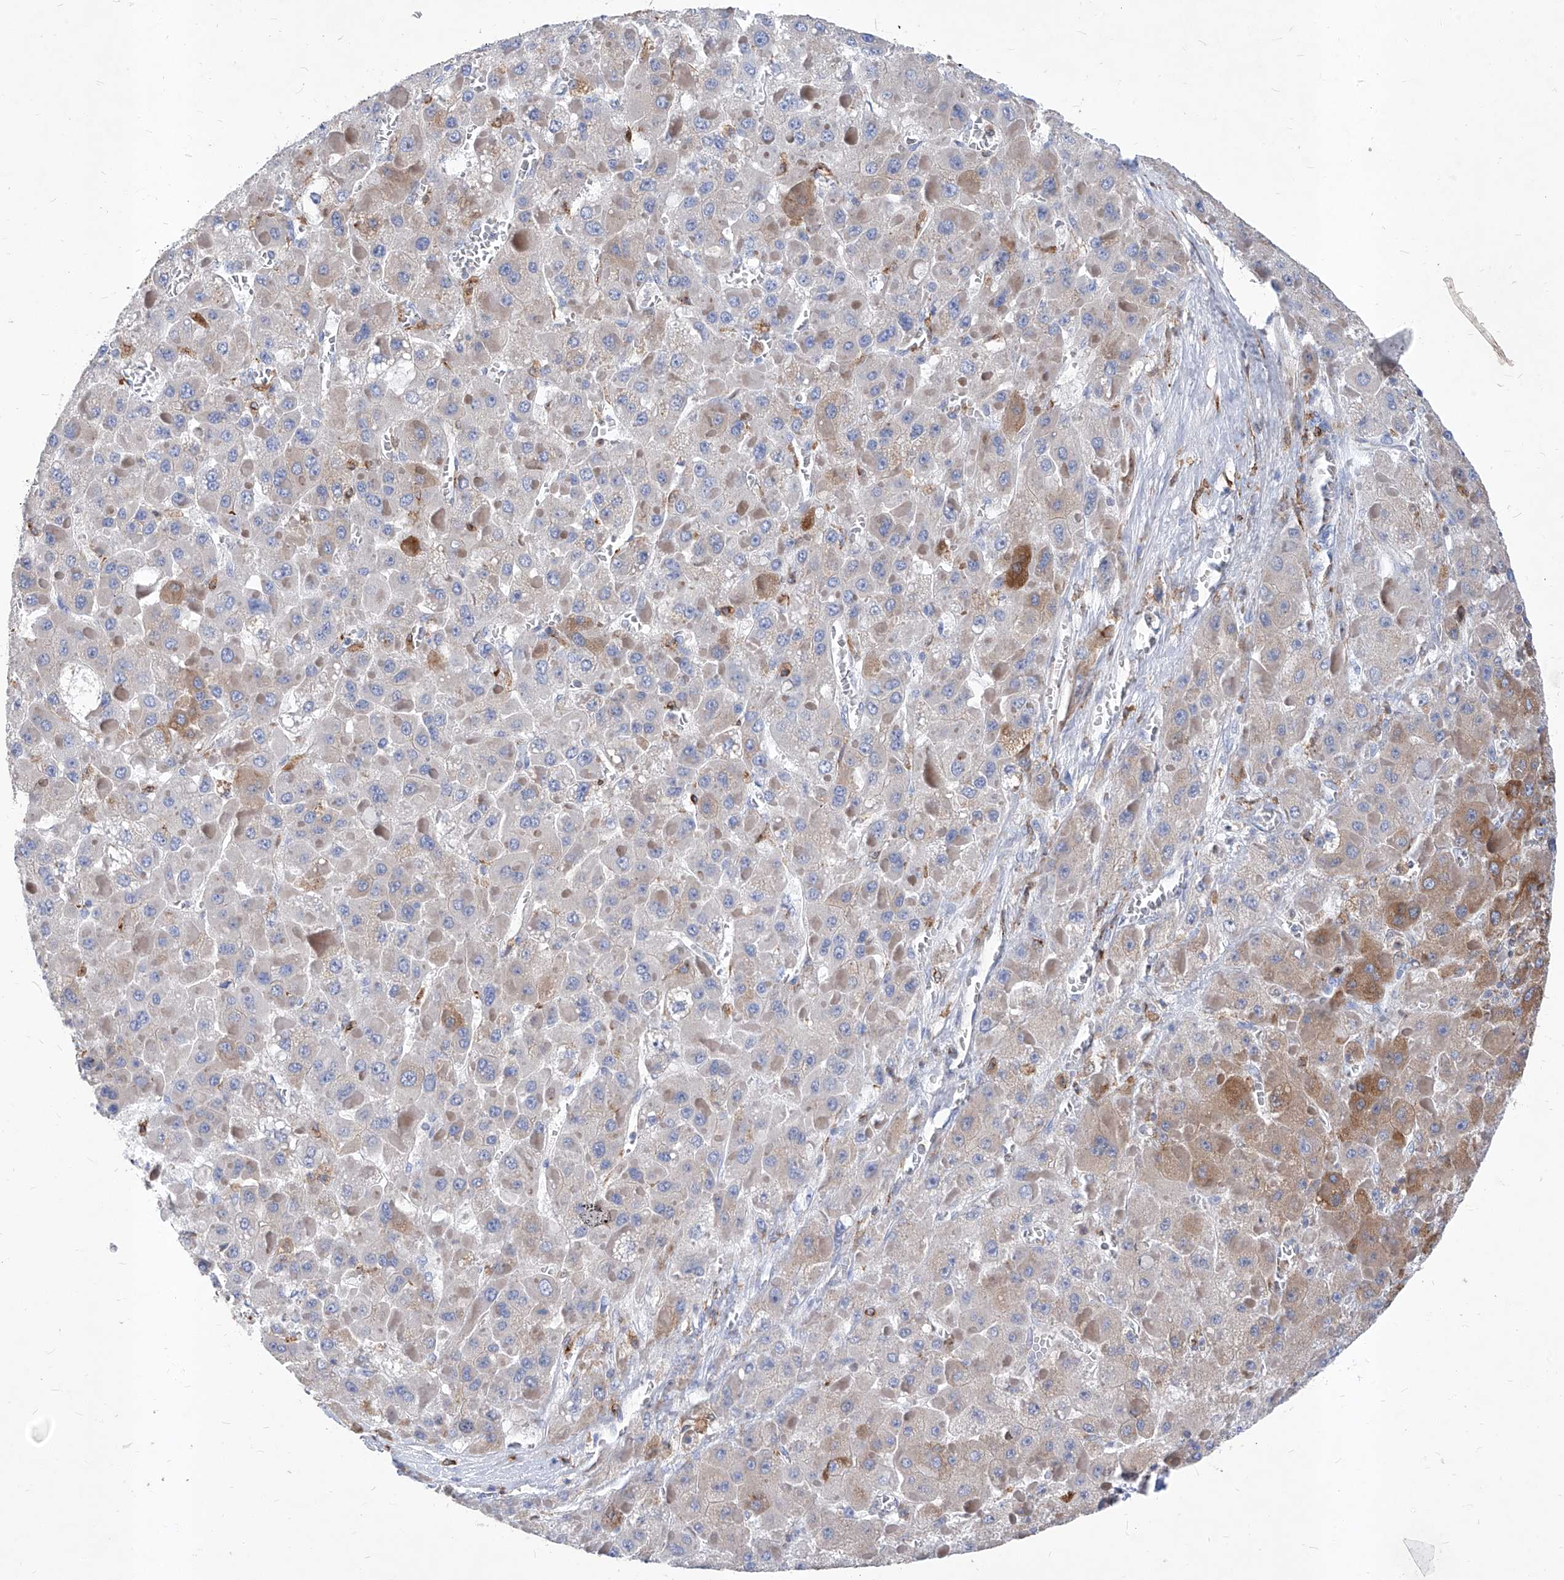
{"staining": {"intensity": "moderate", "quantity": "<25%", "location": "cytoplasmic/membranous"}, "tissue": "liver cancer", "cell_type": "Tumor cells", "image_type": "cancer", "snomed": [{"axis": "morphology", "description": "Carcinoma, Hepatocellular, NOS"}, {"axis": "topography", "description": "Liver"}], "caption": "There is low levels of moderate cytoplasmic/membranous expression in tumor cells of liver cancer, as demonstrated by immunohistochemical staining (brown color).", "gene": "UBOX5", "patient": {"sex": "female", "age": 73}}